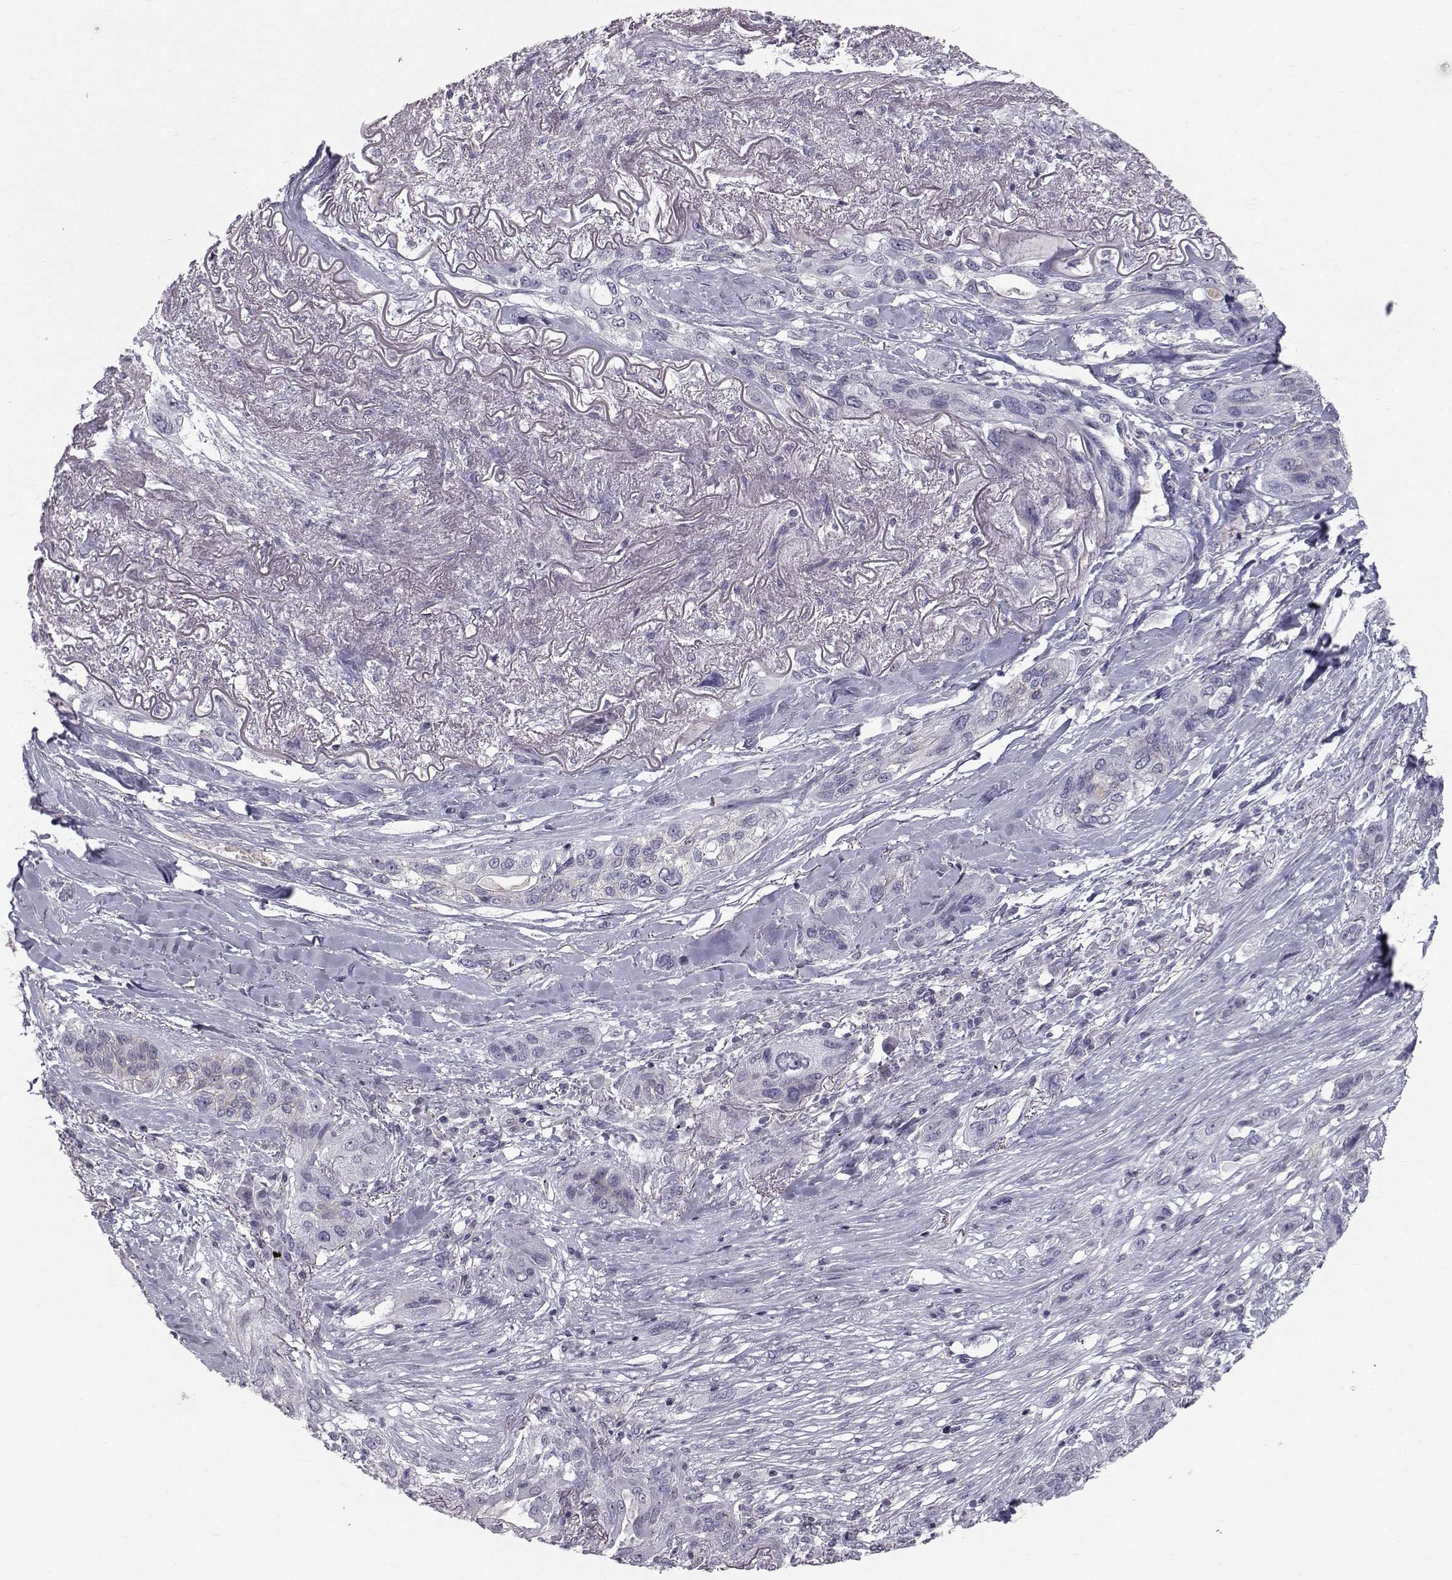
{"staining": {"intensity": "negative", "quantity": "none", "location": "none"}, "tissue": "lung cancer", "cell_type": "Tumor cells", "image_type": "cancer", "snomed": [{"axis": "morphology", "description": "Squamous cell carcinoma, NOS"}, {"axis": "topography", "description": "Lung"}], "caption": "Immunohistochemistry histopathology image of lung squamous cell carcinoma stained for a protein (brown), which shows no staining in tumor cells.", "gene": "SPDYE4", "patient": {"sex": "female", "age": 70}}